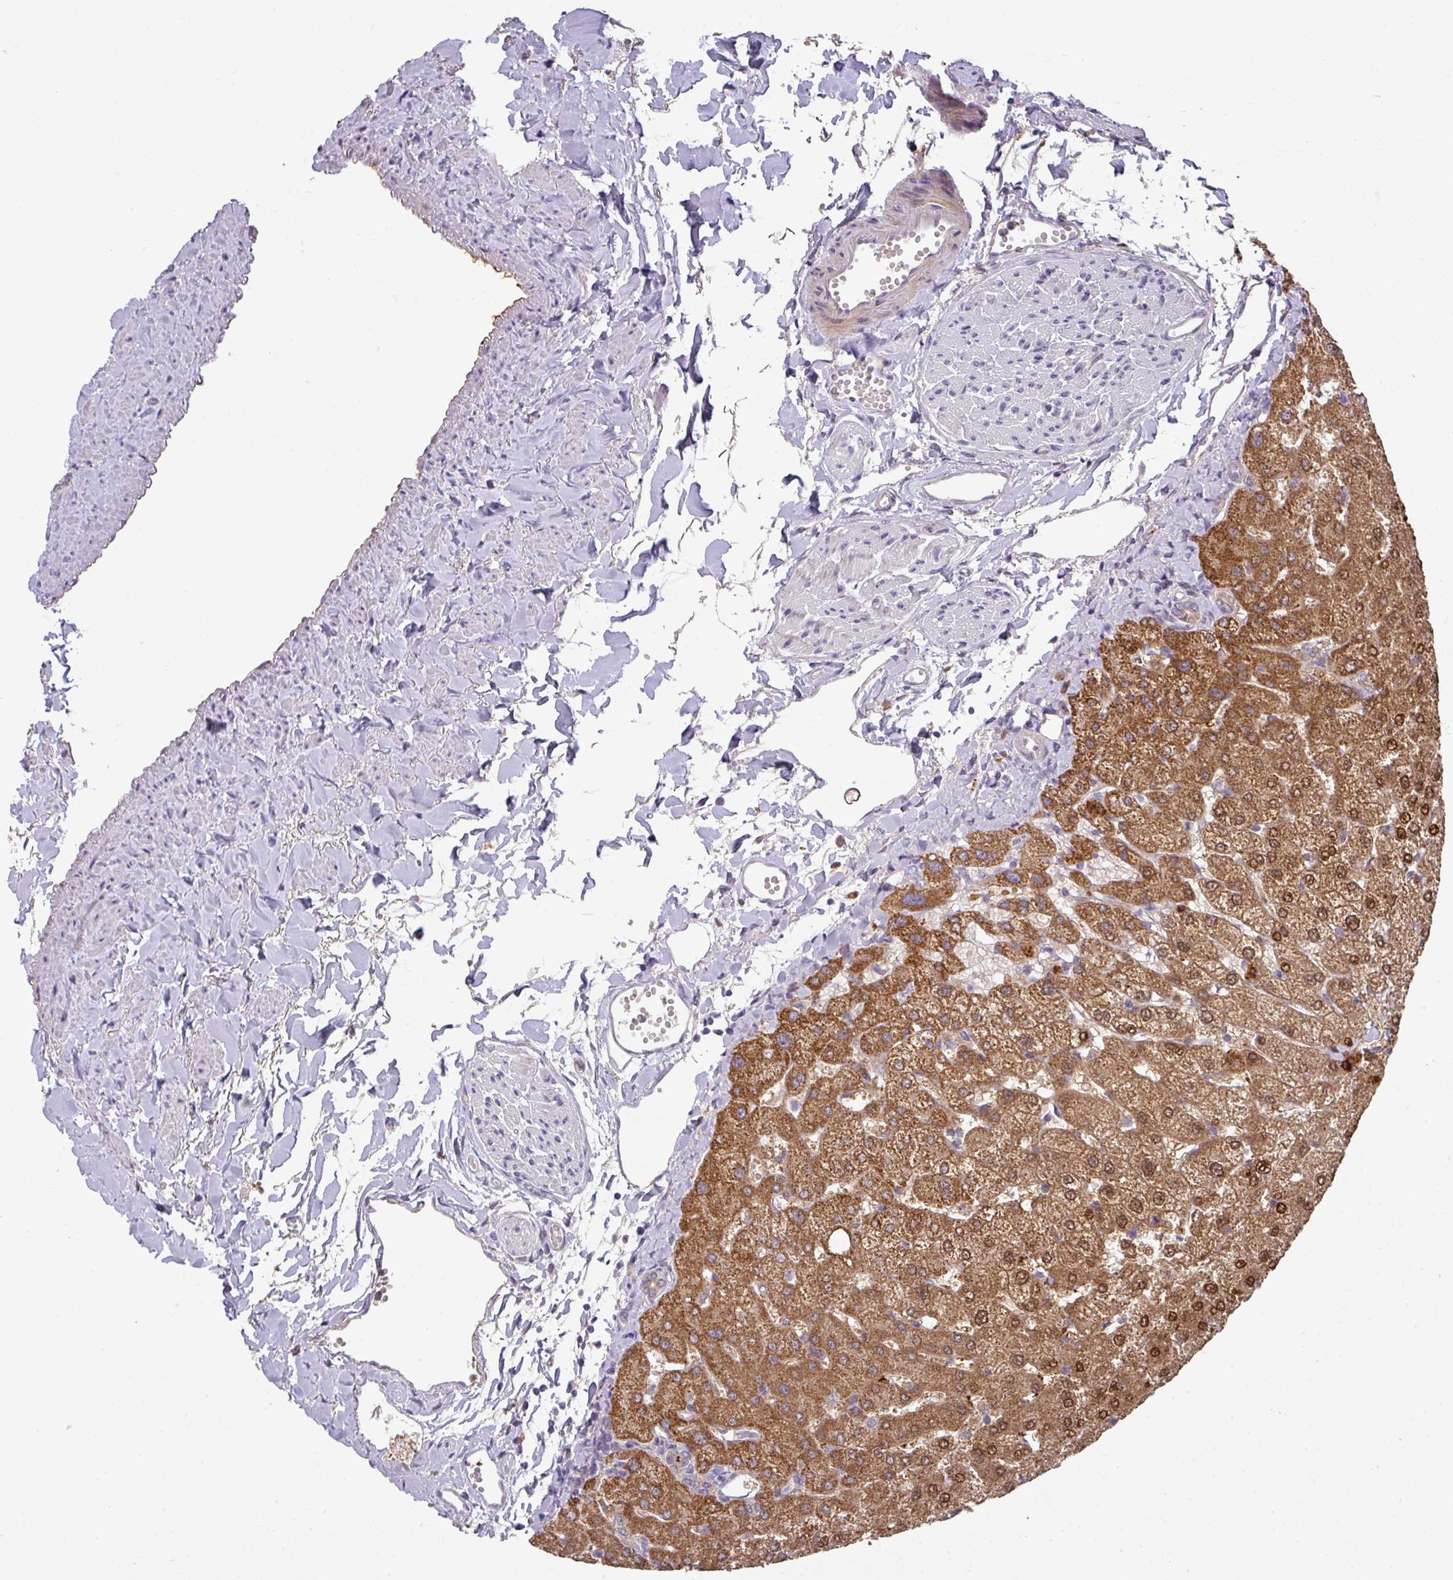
{"staining": {"intensity": "moderate", "quantity": "<25%", "location": "cytoplasmic/membranous"}, "tissue": "liver", "cell_type": "Cholangiocytes", "image_type": "normal", "snomed": [{"axis": "morphology", "description": "Normal tissue, NOS"}, {"axis": "topography", "description": "Liver"}], "caption": "Immunohistochemistry (IHC) histopathology image of normal liver: liver stained using IHC exhibits low levels of moderate protein expression localized specifically in the cytoplasmic/membranous of cholangiocytes, appearing as a cytoplasmic/membranous brown color.", "gene": "ZNF266", "patient": {"sex": "female", "age": 54}}